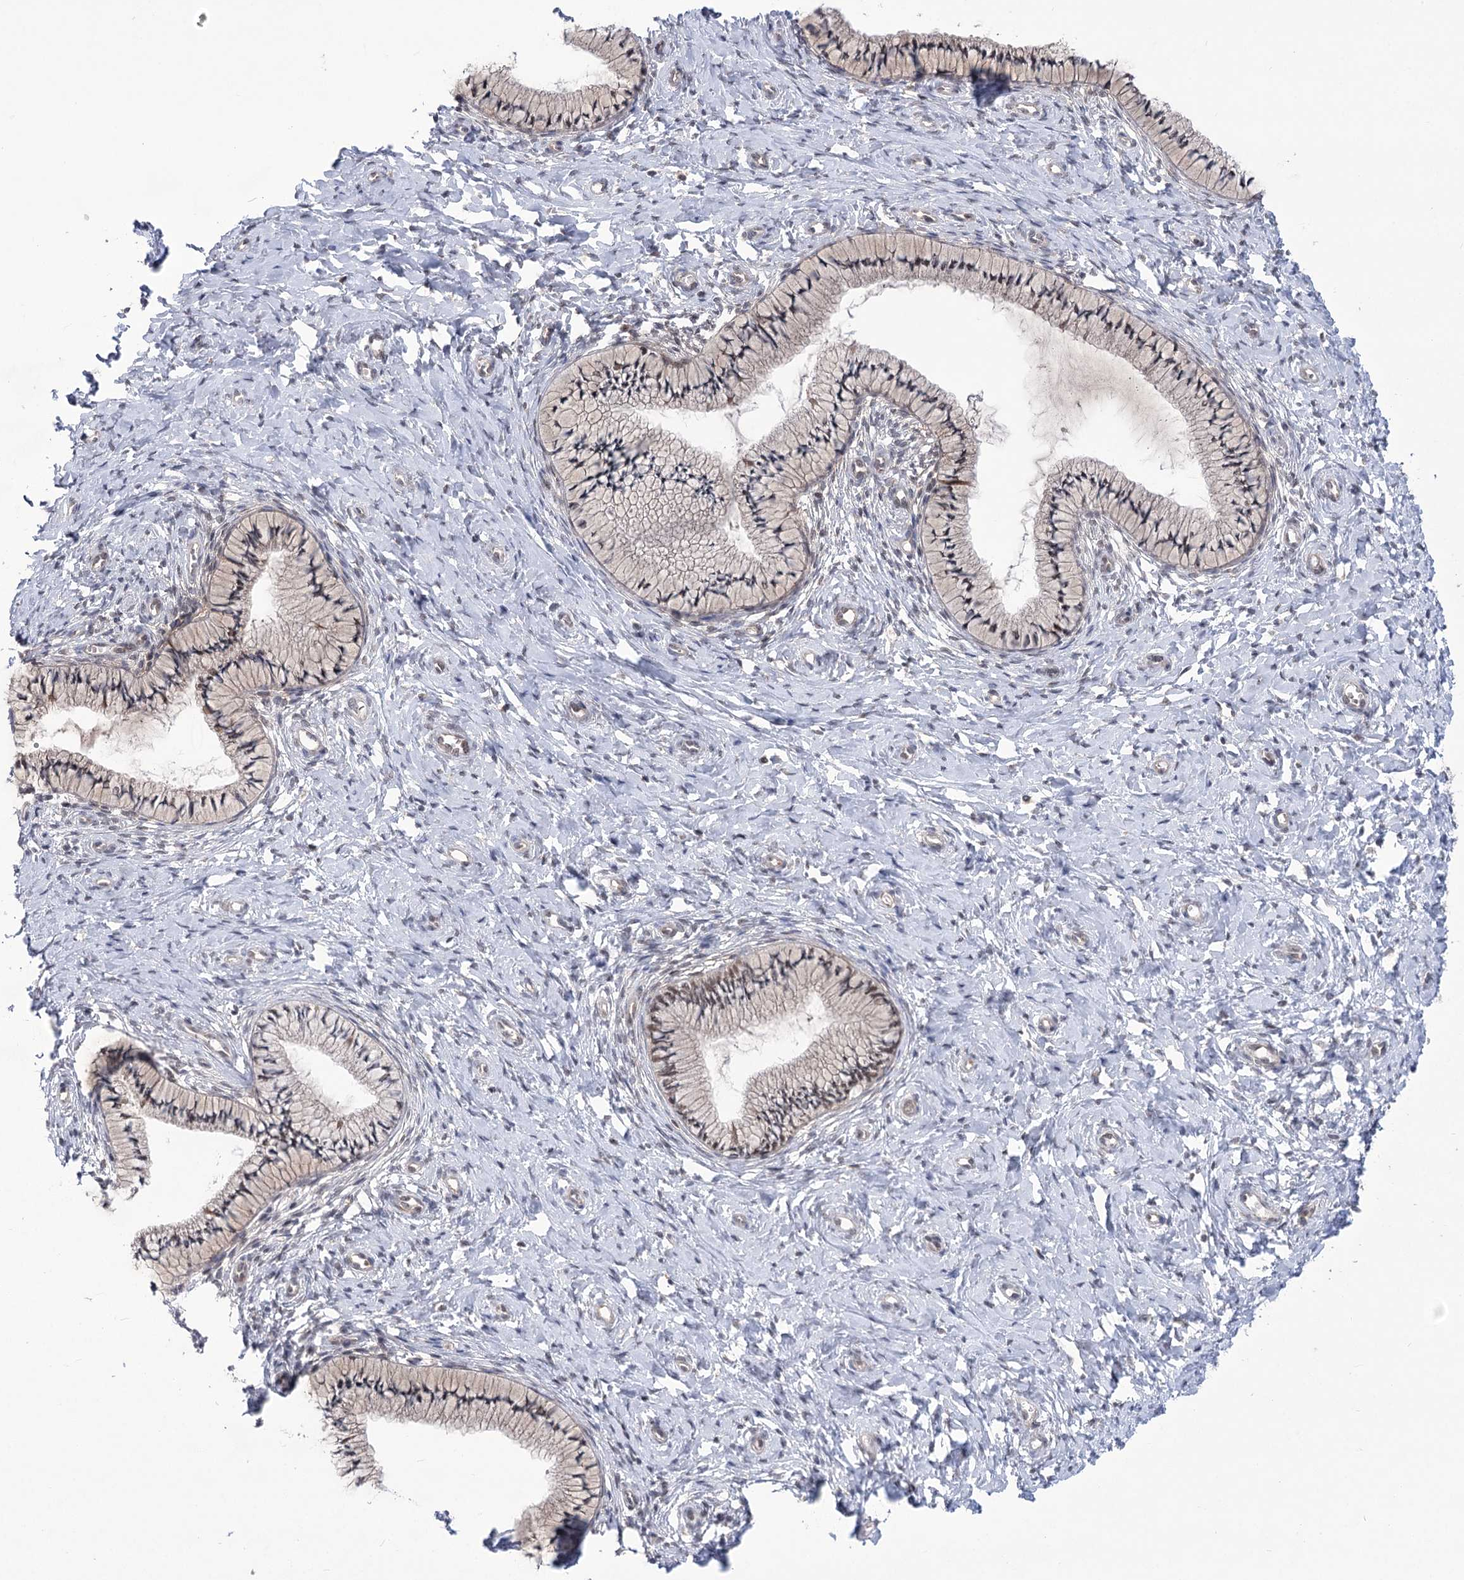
{"staining": {"intensity": "moderate", "quantity": "<25%", "location": "nuclear"}, "tissue": "cervix", "cell_type": "Glandular cells", "image_type": "normal", "snomed": [{"axis": "morphology", "description": "Normal tissue, NOS"}, {"axis": "topography", "description": "Cervix"}], "caption": "Protein staining of benign cervix exhibits moderate nuclear staining in about <25% of glandular cells. (Stains: DAB (3,3'-diaminobenzidine) in brown, nuclei in blue, Microscopy: brightfield microscopy at high magnification).", "gene": "ZMAT2", "patient": {"sex": "female", "age": 36}}